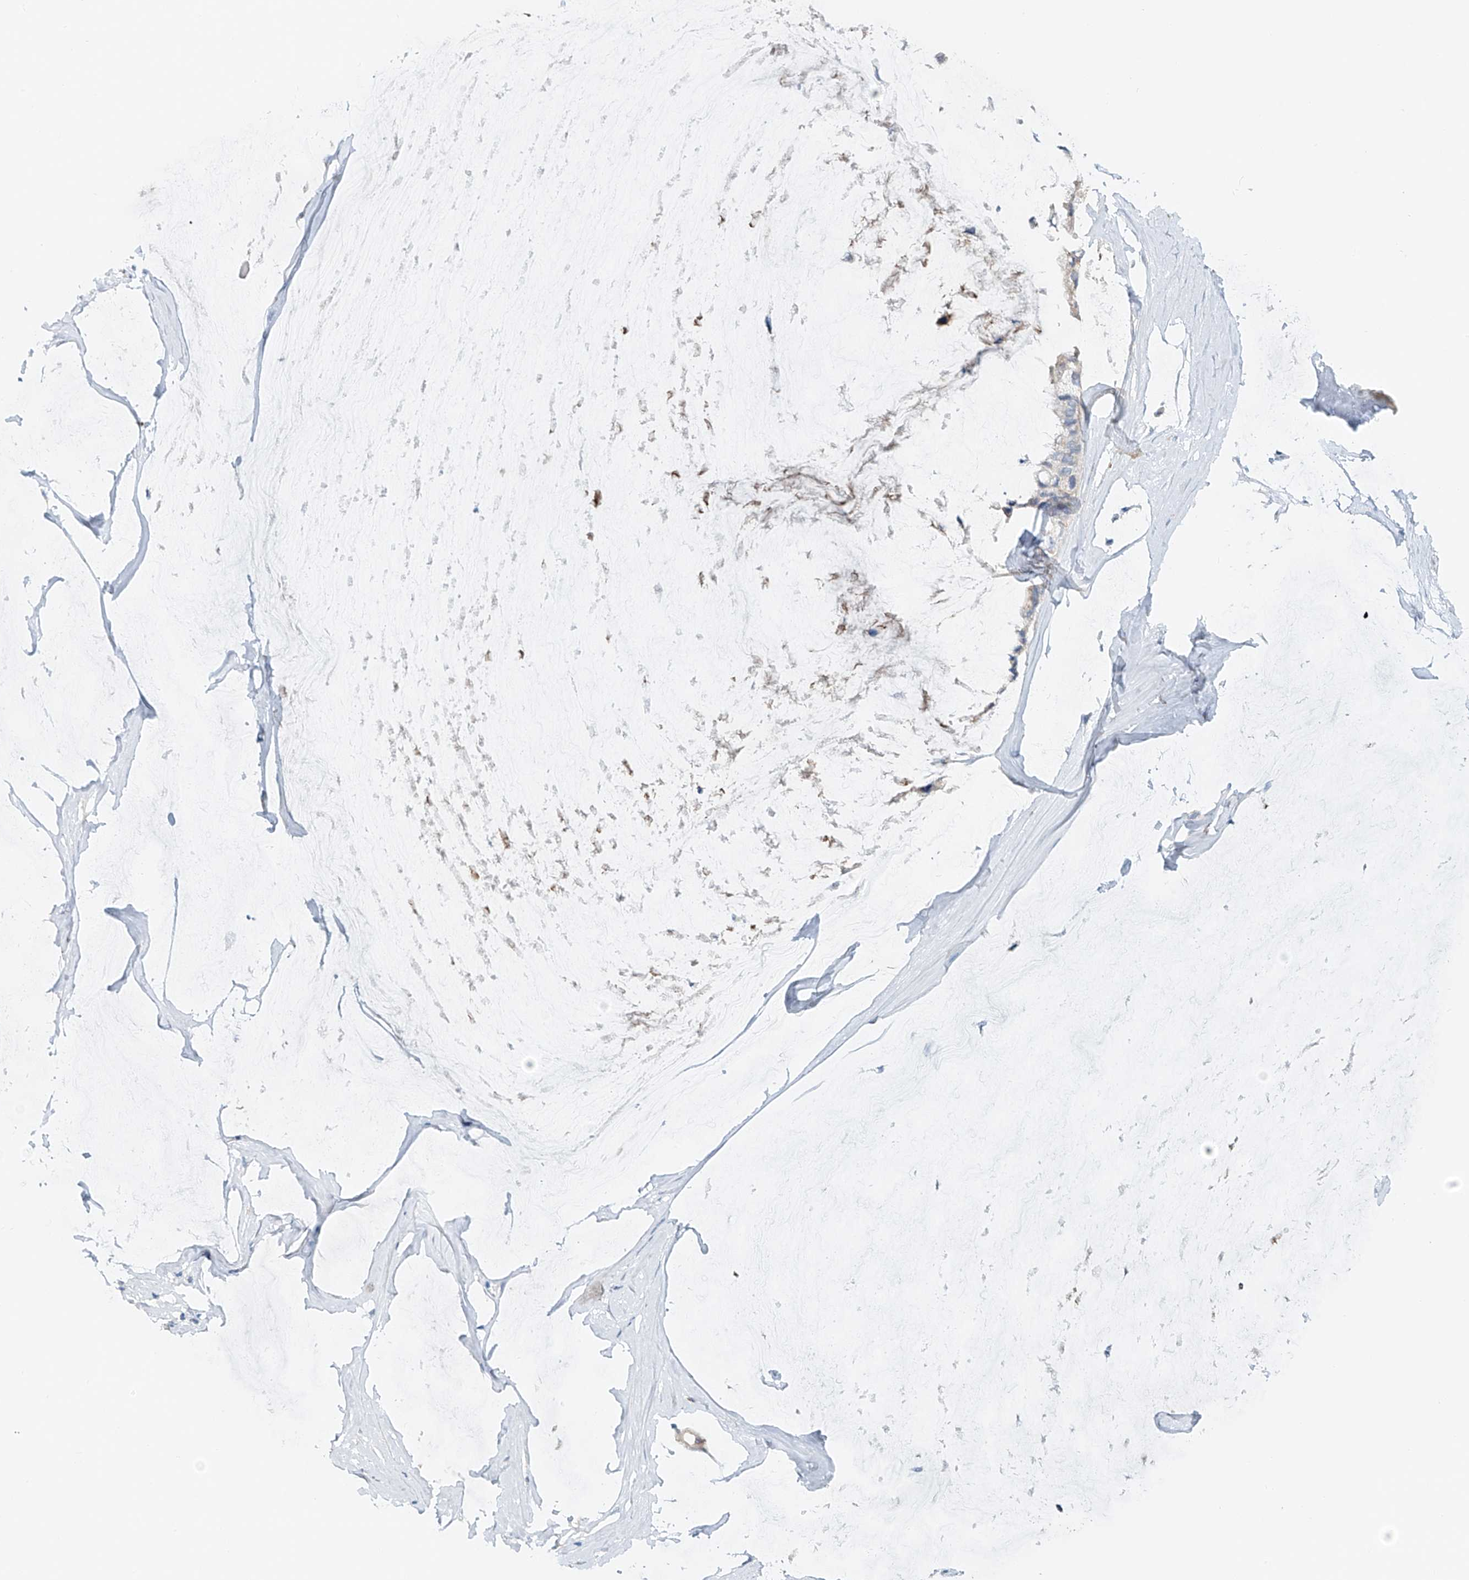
{"staining": {"intensity": "weak", "quantity": "<25%", "location": "cytoplasmic/membranous"}, "tissue": "ovarian cancer", "cell_type": "Tumor cells", "image_type": "cancer", "snomed": [{"axis": "morphology", "description": "Cystadenocarcinoma, mucinous, NOS"}, {"axis": "topography", "description": "Ovary"}], "caption": "Tumor cells show no significant staining in ovarian cancer (mucinous cystadenocarcinoma). (DAB (3,3'-diaminobenzidine) IHC, high magnification).", "gene": "TRIM47", "patient": {"sex": "female", "age": 39}}